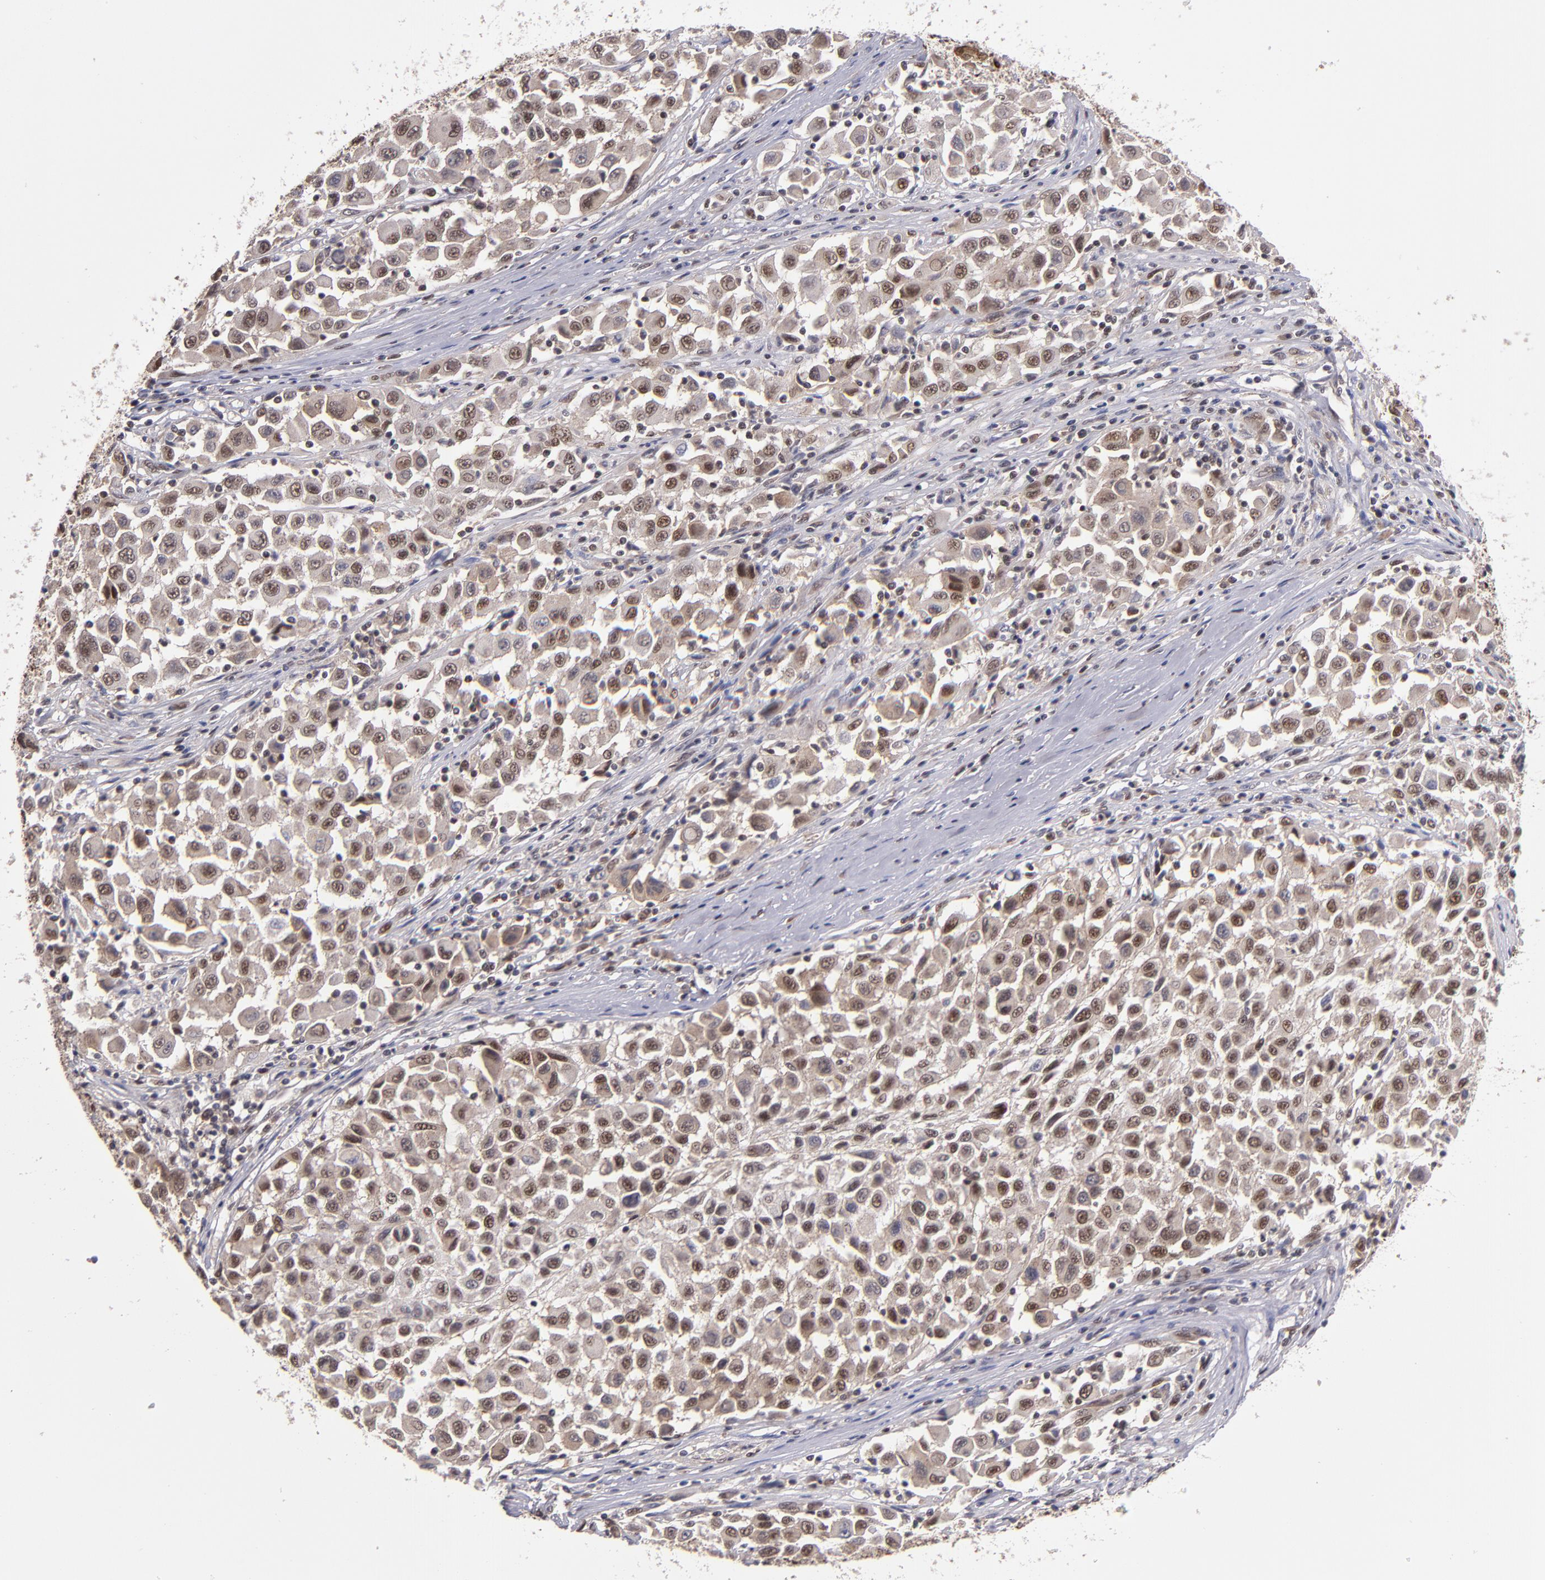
{"staining": {"intensity": "moderate", "quantity": ">75%", "location": "nuclear"}, "tissue": "melanoma", "cell_type": "Tumor cells", "image_type": "cancer", "snomed": [{"axis": "morphology", "description": "Malignant melanoma, Metastatic site"}, {"axis": "topography", "description": "Lymph node"}], "caption": "Melanoma stained with DAB immunohistochemistry reveals medium levels of moderate nuclear staining in about >75% of tumor cells. (DAB = brown stain, brightfield microscopy at high magnification).", "gene": "EP300", "patient": {"sex": "male", "age": 61}}